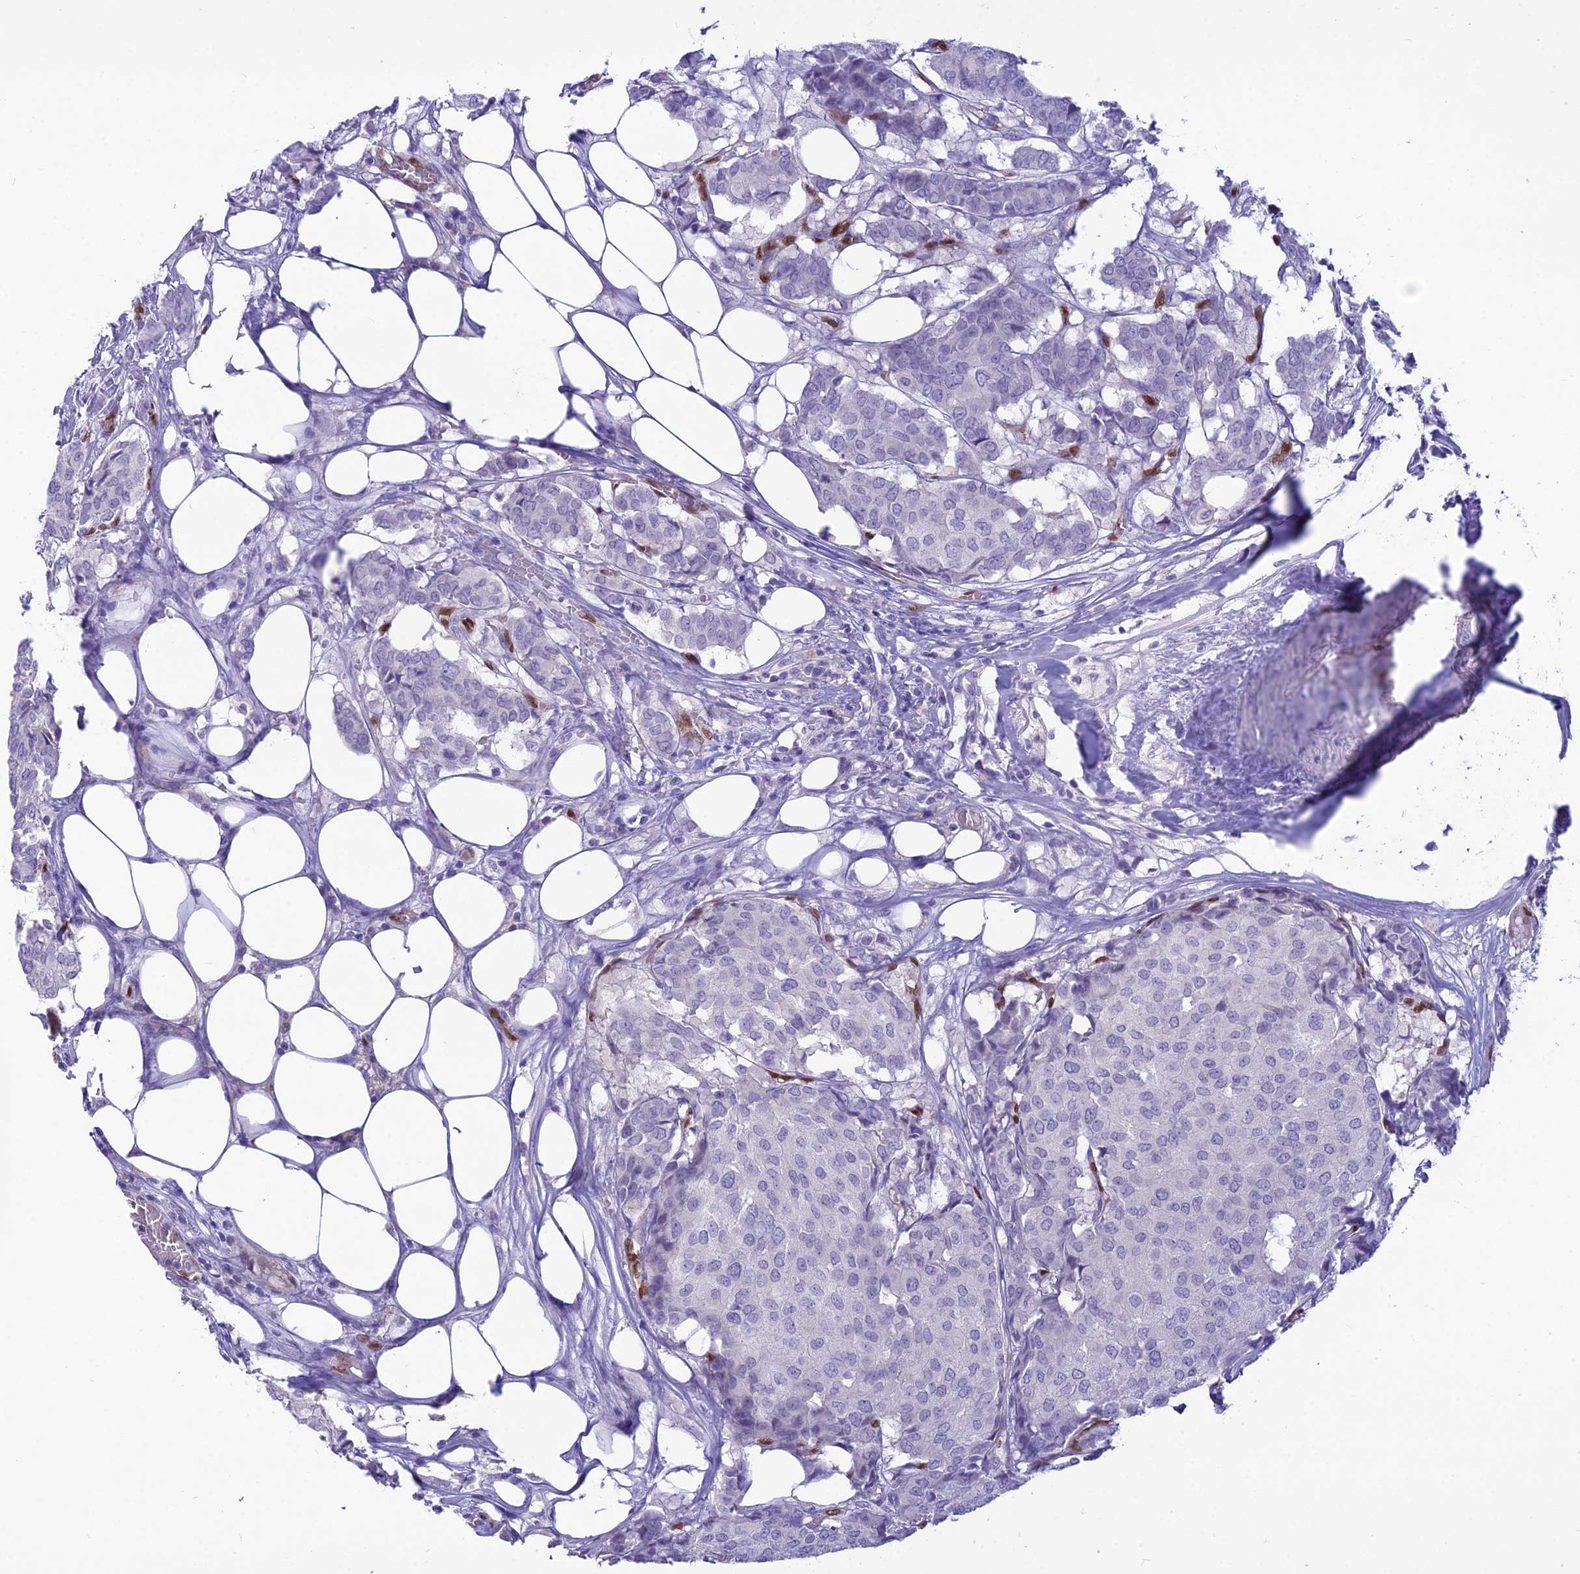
{"staining": {"intensity": "negative", "quantity": "none", "location": "none"}, "tissue": "breast cancer", "cell_type": "Tumor cells", "image_type": "cancer", "snomed": [{"axis": "morphology", "description": "Duct carcinoma"}, {"axis": "topography", "description": "Breast"}], "caption": "Breast cancer was stained to show a protein in brown. There is no significant positivity in tumor cells.", "gene": "NOVA2", "patient": {"sex": "female", "age": 75}}